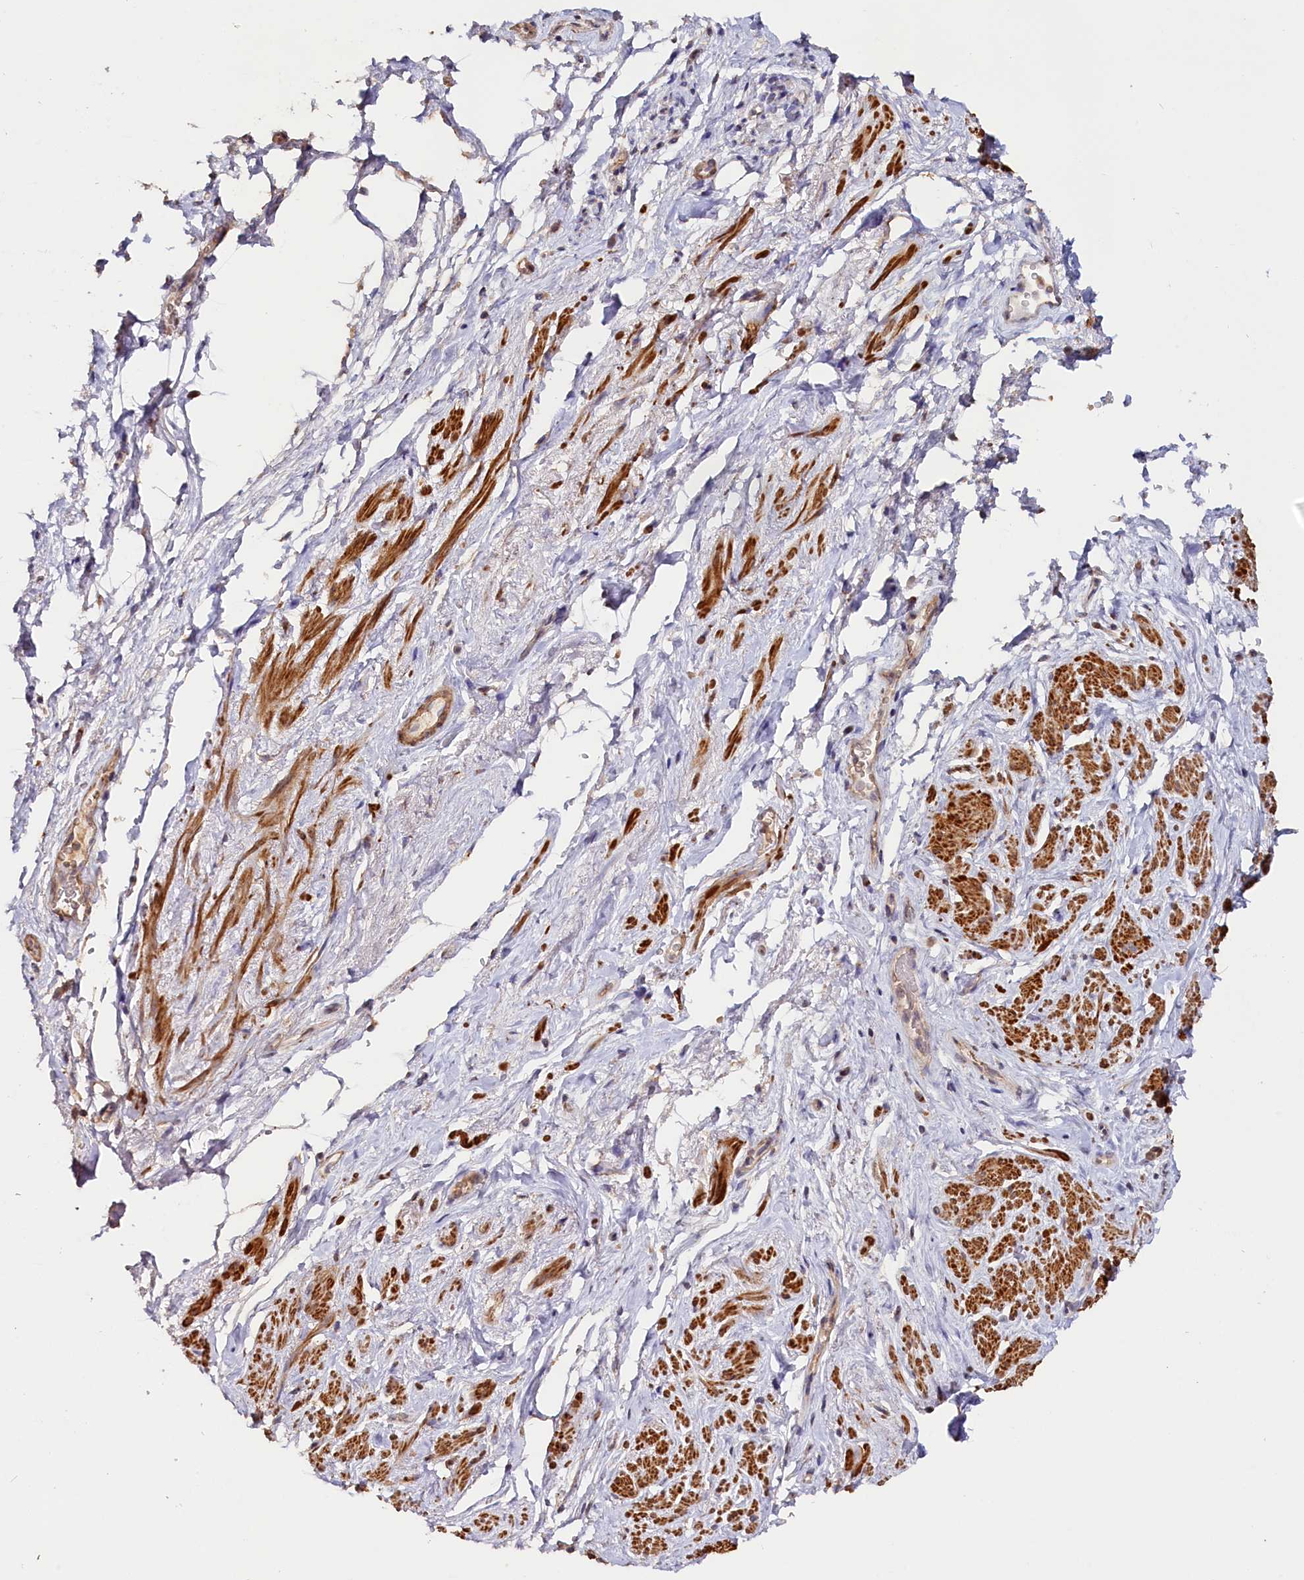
{"staining": {"intensity": "moderate", "quantity": ">75%", "location": "cytoplasmic/membranous"}, "tissue": "smooth muscle", "cell_type": "Smooth muscle cells", "image_type": "normal", "snomed": [{"axis": "morphology", "description": "Normal tissue, NOS"}, {"axis": "topography", "description": "Smooth muscle"}, {"axis": "topography", "description": "Peripheral nerve tissue"}], "caption": "This image displays benign smooth muscle stained with immunohistochemistry (IHC) to label a protein in brown. The cytoplasmic/membranous of smooth muscle cells show moderate positivity for the protein. Nuclei are counter-stained blue.", "gene": "TANGO6", "patient": {"sex": "male", "age": 69}}